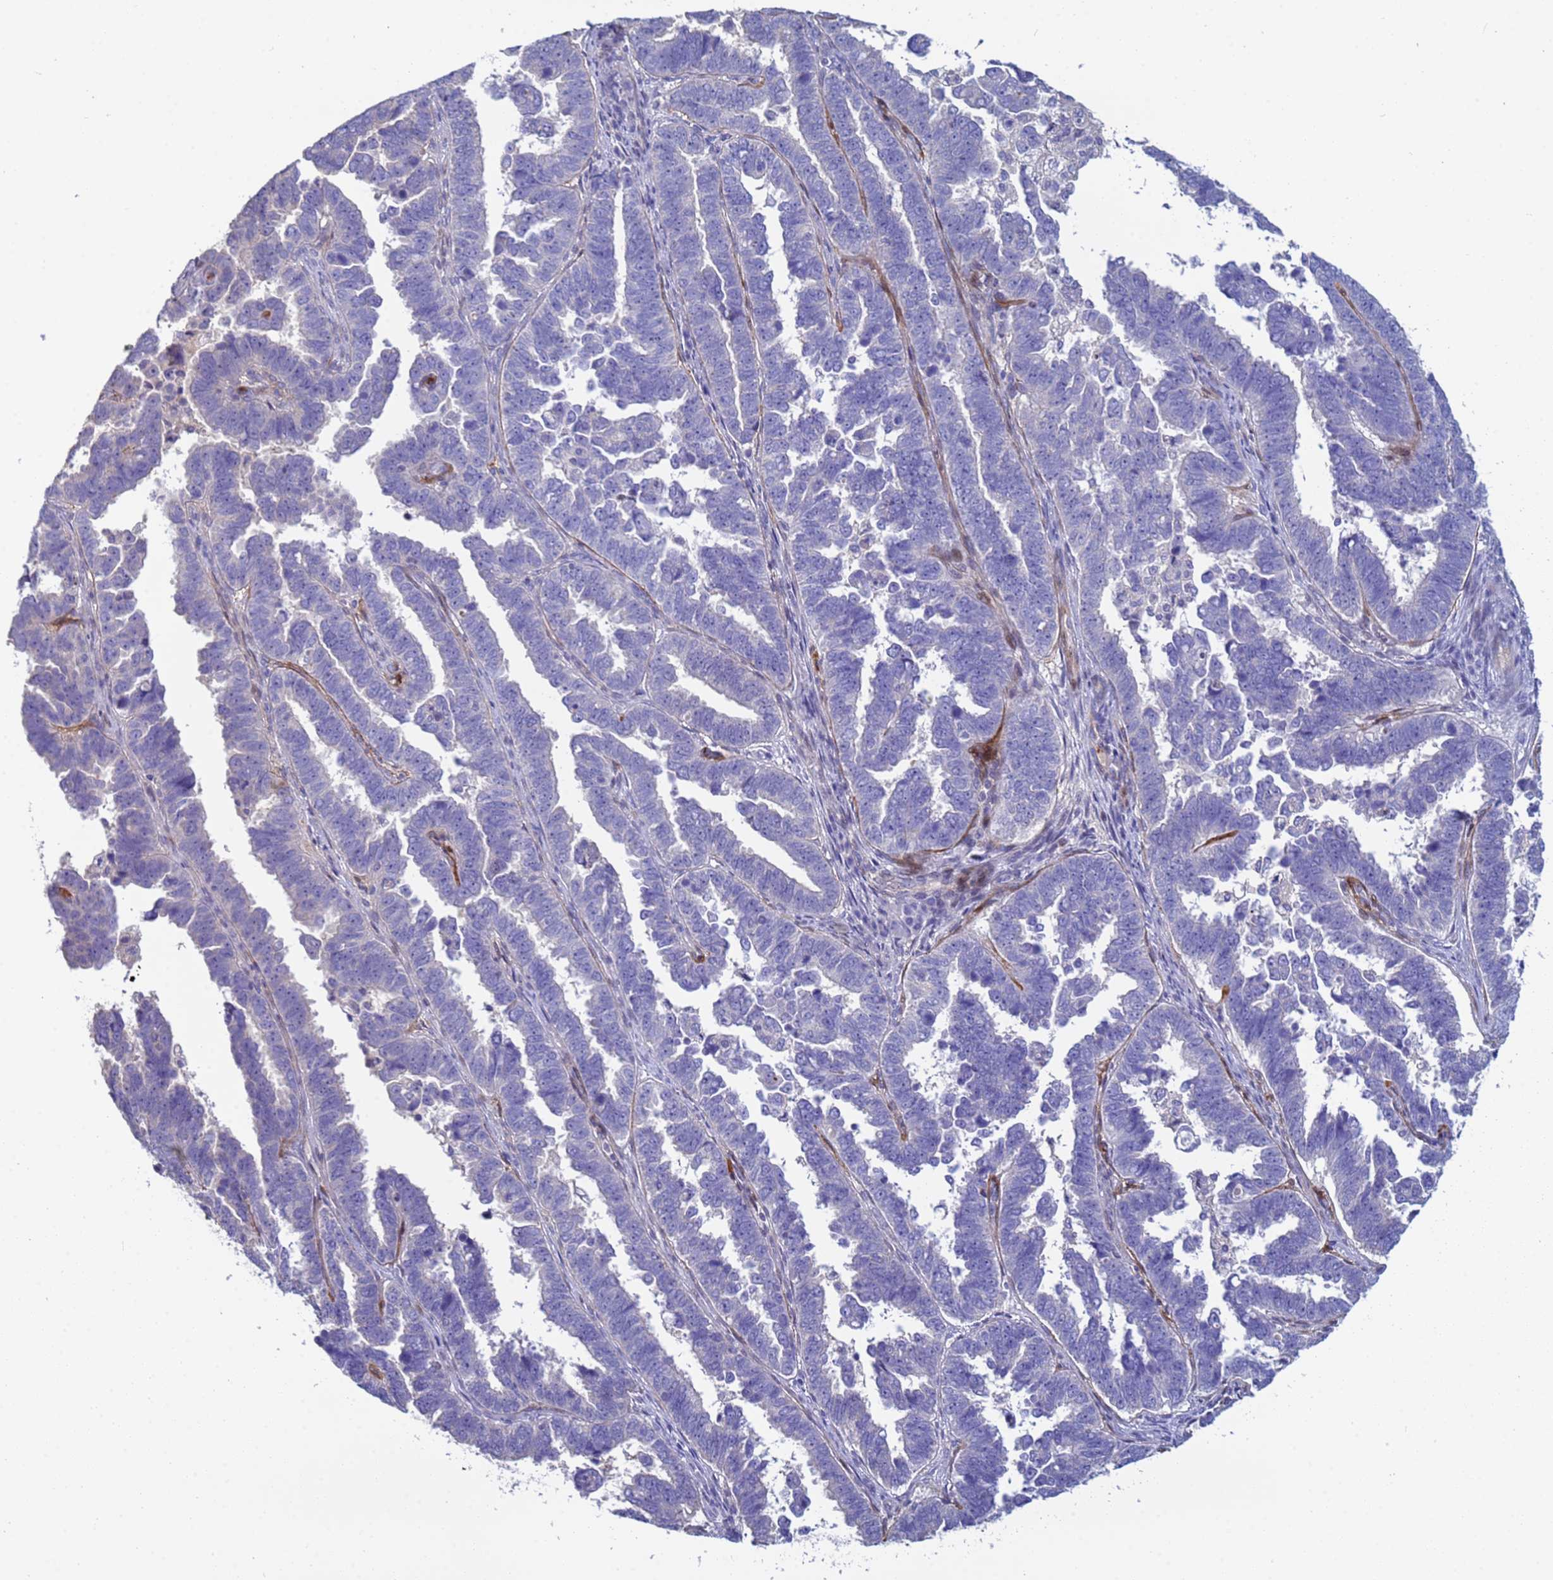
{"staining": {"intensity": "negative", "quantity": "none", "location": "none"}, "tissue": "endometrial cancer", "cell_type": "Tumor cells", "image_type": "cancer", "snomed": [{"axis": "morphology", "description": "Adenocarcinoma, NOS"}, {"axis": "topography", "description": "Endometrium"}], "caption": "An immunohistochemistry (IHC) photomicrograph of adenocarcinoma (endometrial) is shown. There is no staining in tumor cells of adenocarcinoma (endometrial). (IHC, brightfield microscopy, high magnification).", "gene": "PPP6R1", "patient": {"sex": "female", "age": 75}}